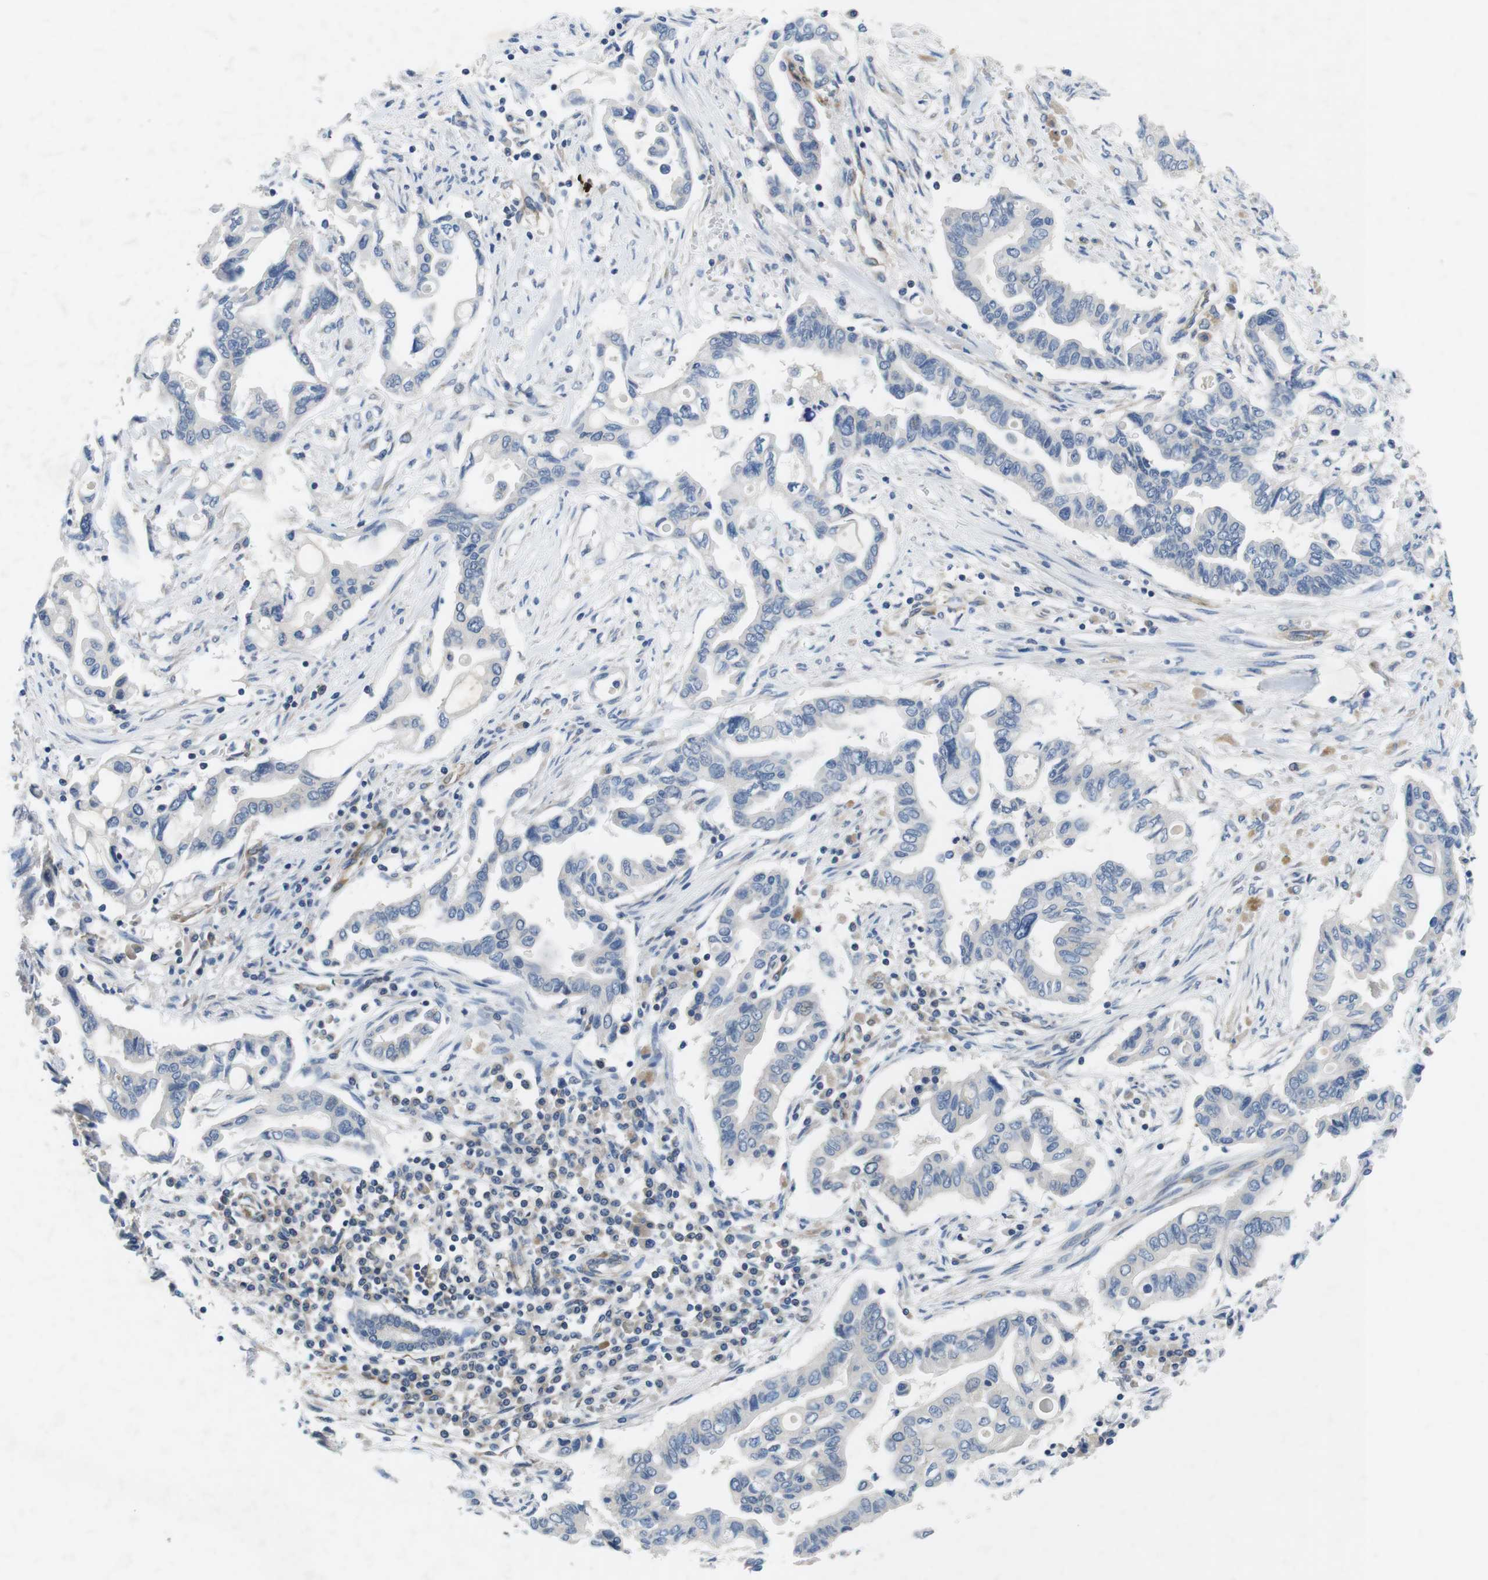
{"staining": {"intensity": "negative", "quantity": "none", "location": "none"}, "tissue": "pancreatic cancer", "cell_type": "Tumor cells", "image_type": "cancer", "snomed": [{"axis": "morphology", "description": "Adenocarcinoma, NOS"}, {"axis": "topography", "description": "Pancreas"}], "caption": "High power microscopy image of an immunohistochemistry micrograph of pancreatic cancer, revealing no significant expression in tumor cells.", "gene": "DCLK1", "patient": {"sex": "female", "age": 57}}